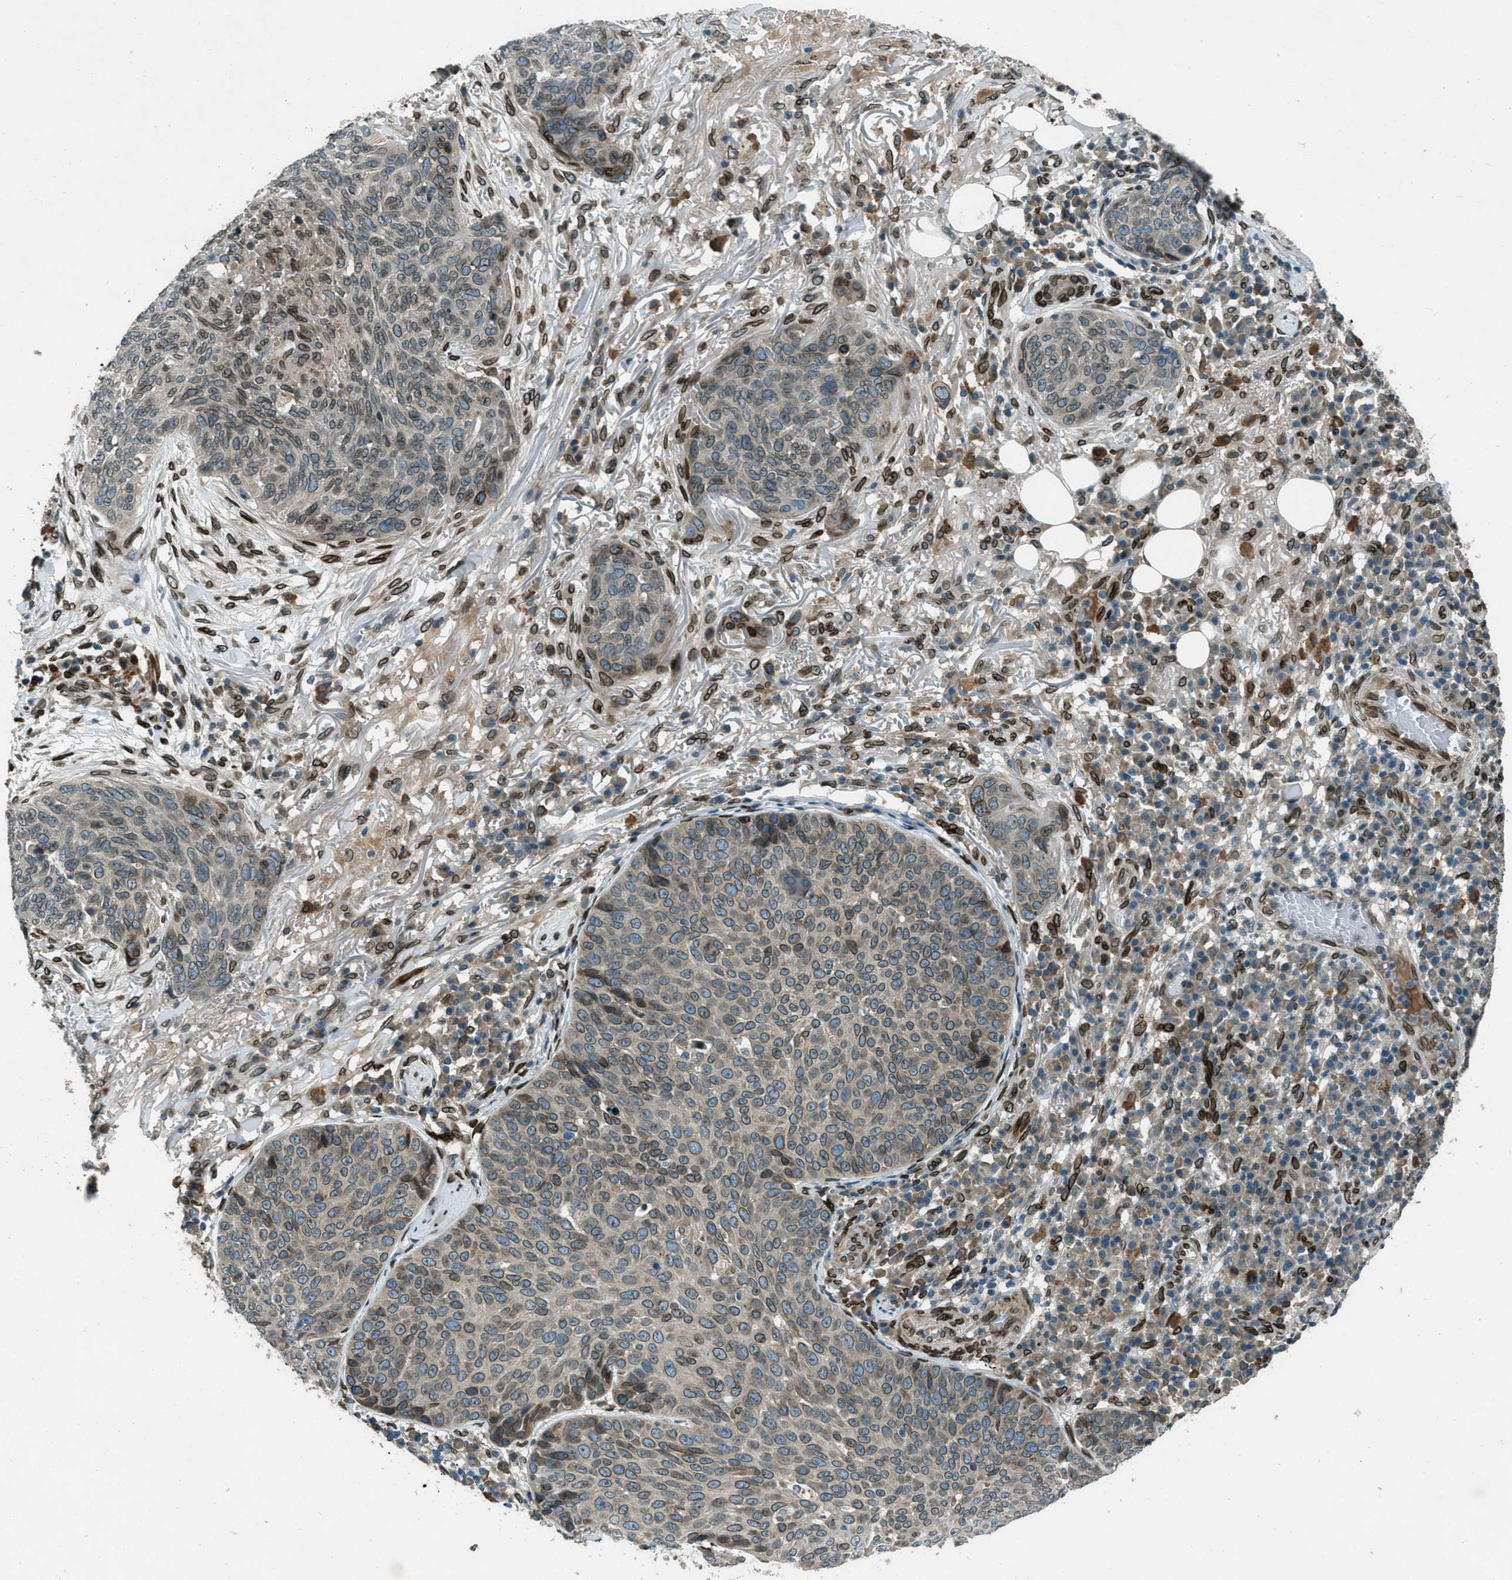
{"staining": {"intensity": "moderate", "quantity": ">75%", "location": "cytoplasmic/membranous,nuclear"}, "tissue": "skin cancer", "cell_type": "Tumor cells", "image_type": "cancer", "snomed": [{"axis": "morphology", "description": "Squamous cell carcinoma in situ, NOS"}, {"axis": "morphology", "description": "Squamous cell carcinoma, NOS"}, {"axis": "topography", "description": "Skin"}], "caption": "Brown immunohistochemical staining in skin squamous cell carcinoma in situ reveals moderate cytoplasmic/membranous and nuclear expression in about >75% of tumor cells.", "gene": "LEMD2", "patient": {"sex": "male", "age": 93}}